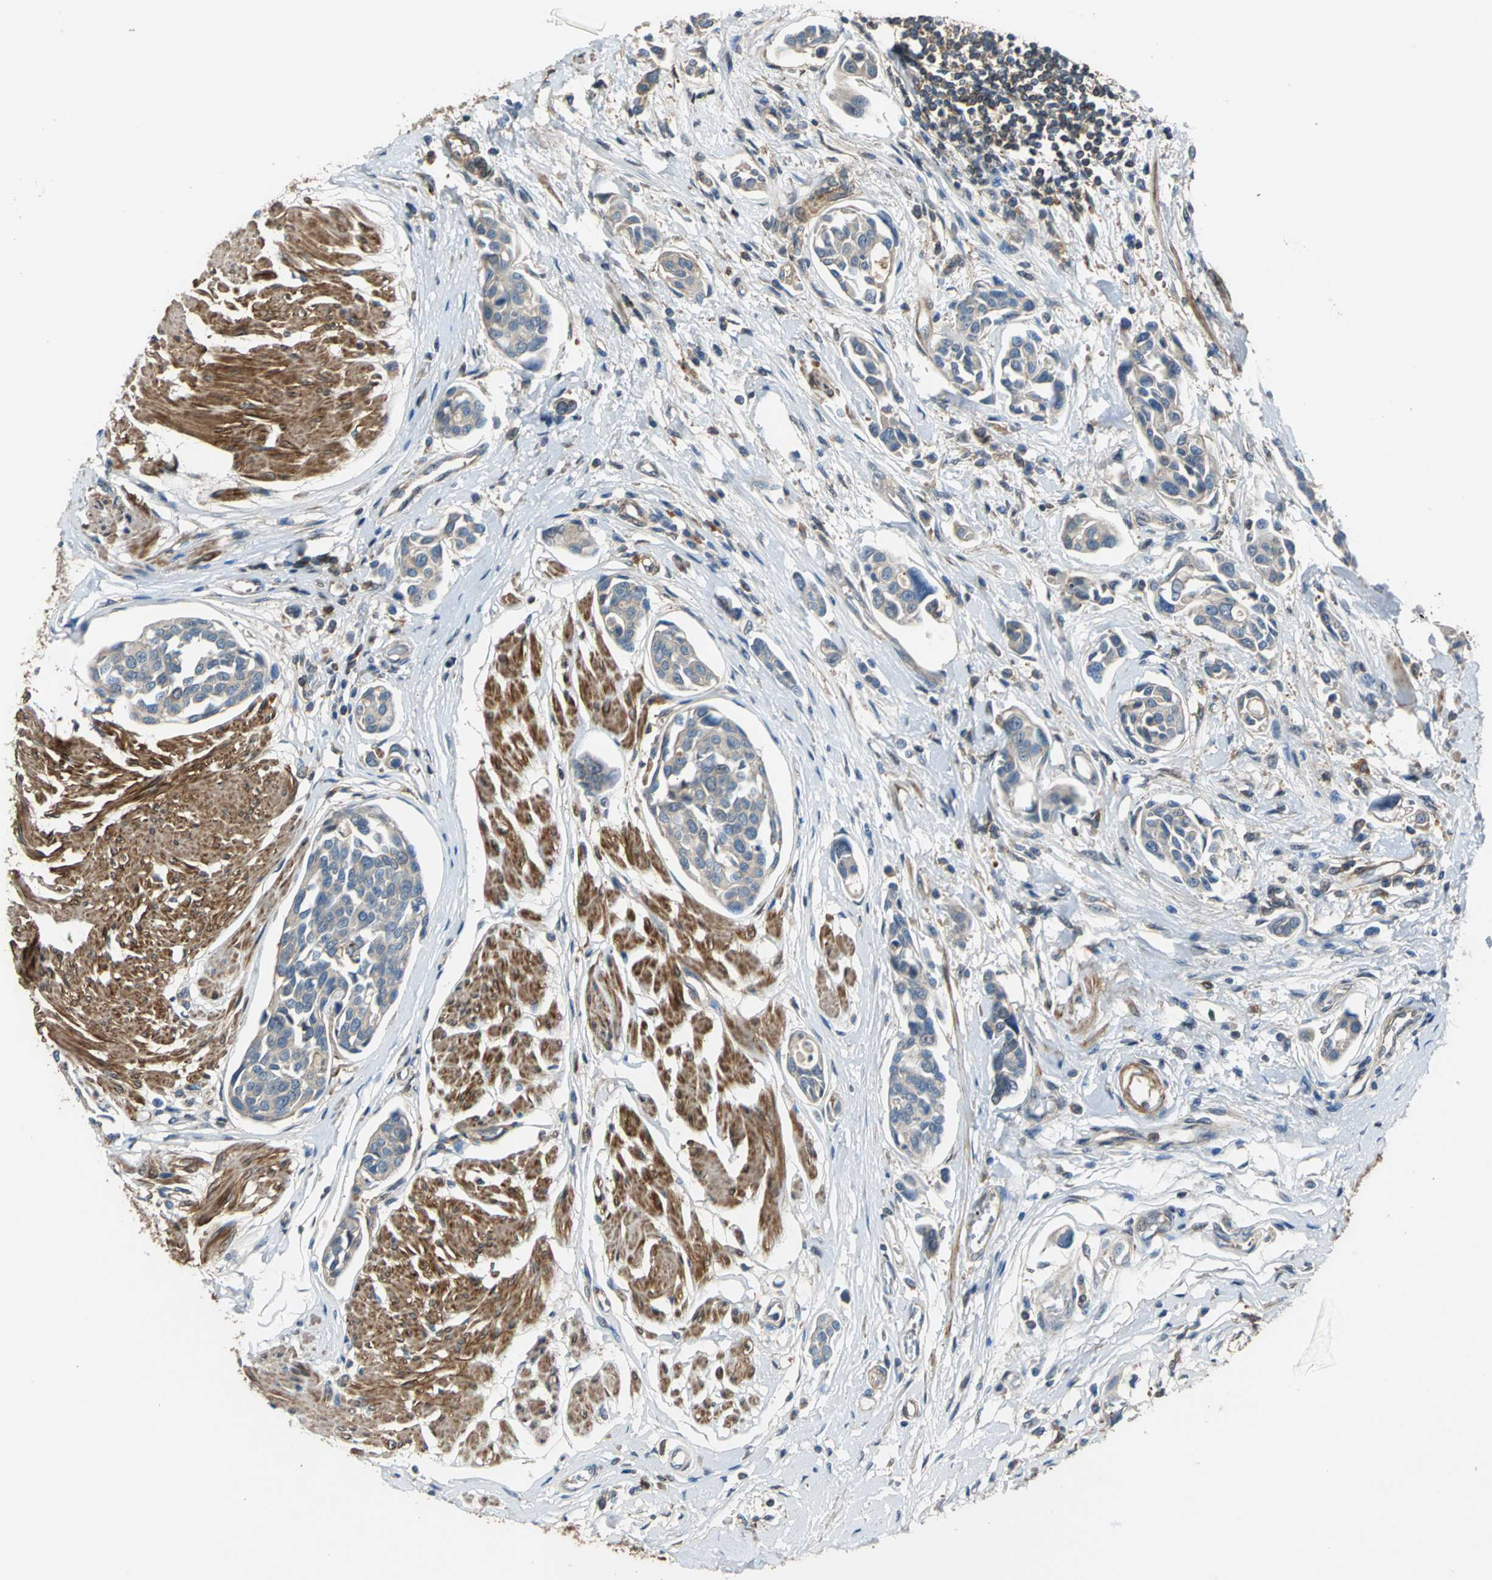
{"staining": {"intensity": "moderate", "quantity": "25%-75%", "location": "cytoplasmic/membranous"}, "tissue": "urothelial cancer", "cell_type": "Tumor cells", "image_type": "cancer", "snomed": [{"axis": "morphology", "description": "Urothelial carcinoma, High grade"}, {"axis": "topography", "description": "Urinary bladder"}], "caption": "Protein expression analysis of urothelial carcinoma (high-grade) exhibits moderate cytoplasmic/membranous expression in approximately 25%-75% of tumor cells. The staining was performed using DAB to visualize the protein expression in brown, while the nuclei were stained in blue with hematoxylin (Magnification: 20x).", "gene": "PARVA", "patient": {"sex": "male", "age": 78}}